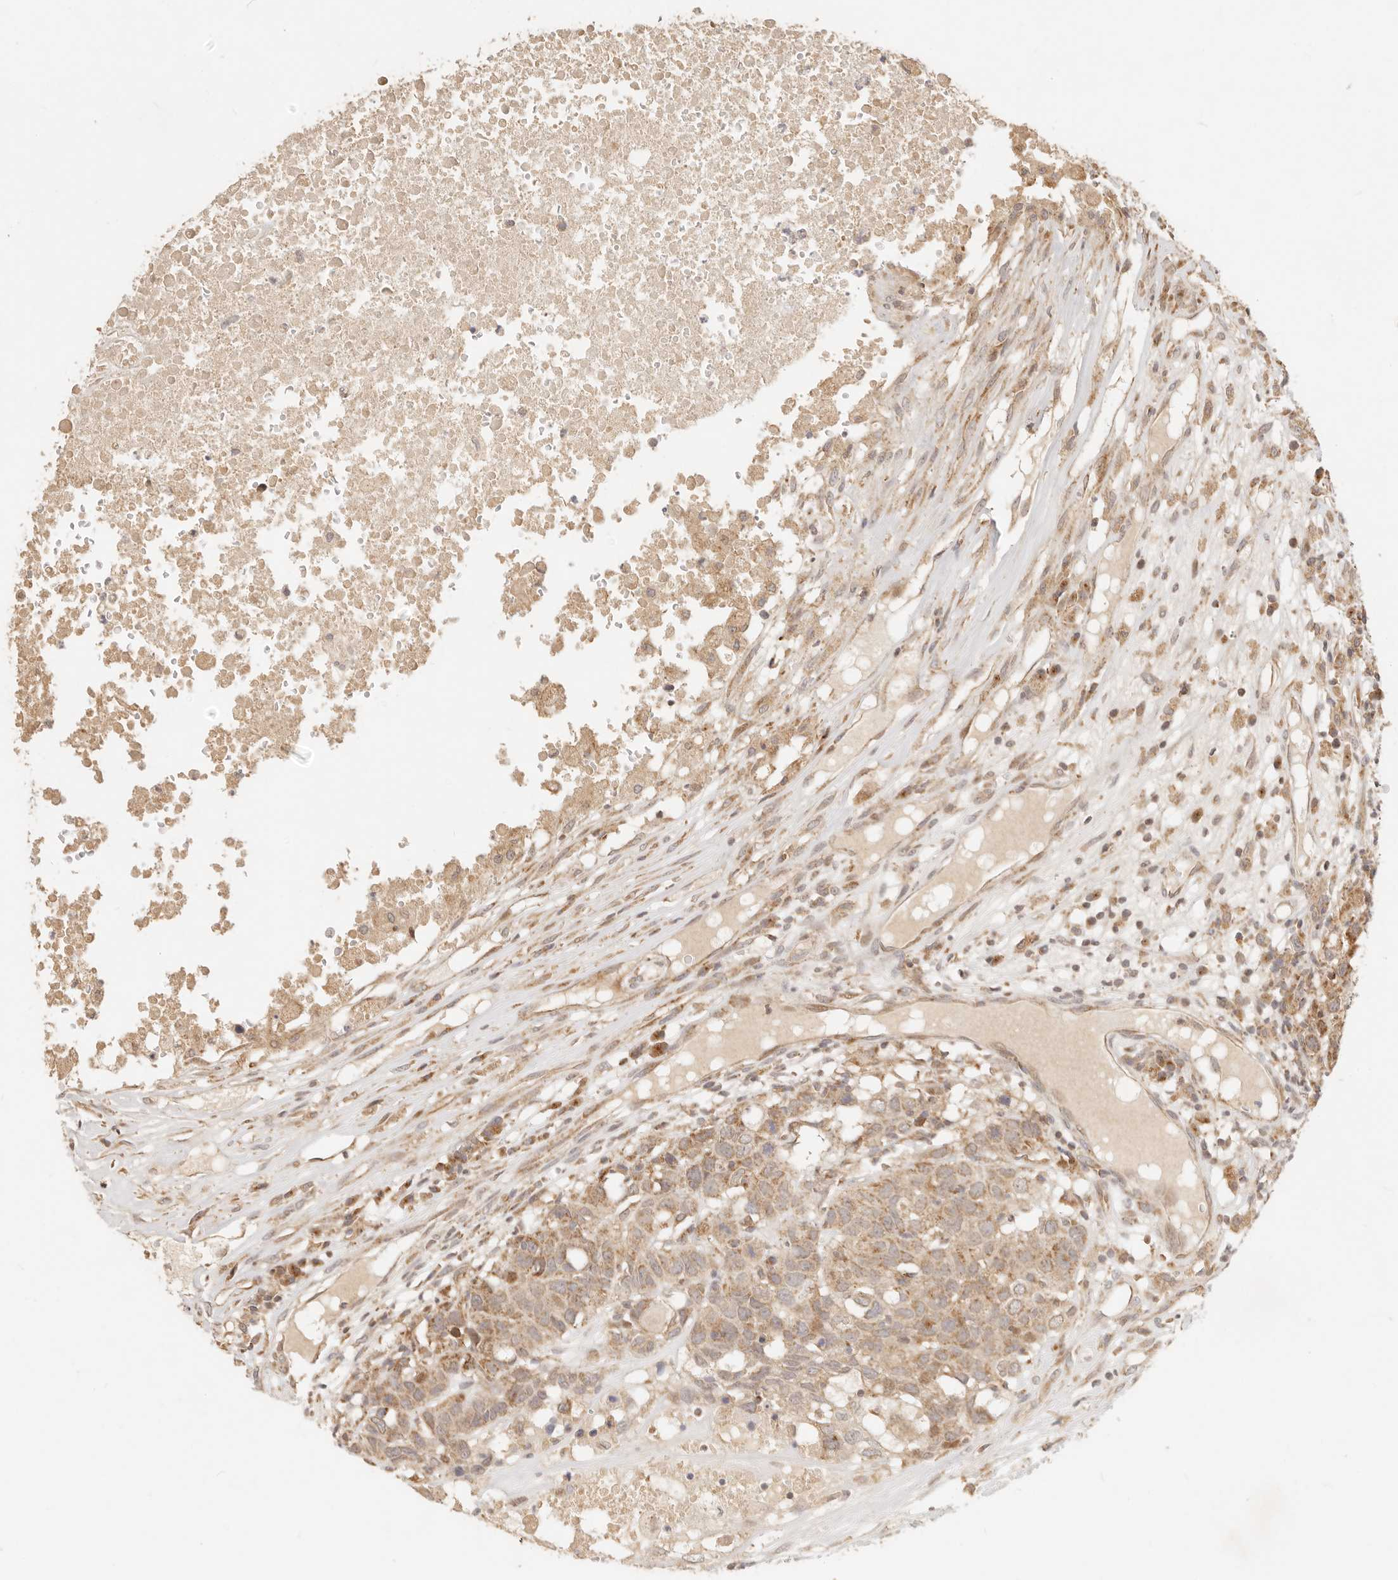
{"staining": {"intensity": "moderate", "quantity": ">75%", "location": "cytoplasmic/membranous"}, "tissue": "head and neck cancer", "cell_type": "Tumor cells", "image_type": "cancer", "snomed": [{"axis": "morphology", "description": "Squamous cell carcinoma, NOS"}, {"axis": "topography", "description": "Head-Neck"}], "caption": "This micrograph shows squamous cell carcinoma (head and neck) stained with IHC to label a protein in brown. The cytoplasmic/membranous of tumor cells show moderate positivity for the protein. Nuclei are counter-stained blue.", "gene": "TIMM17A", "patient": {"sex": "male", "age": 66}}